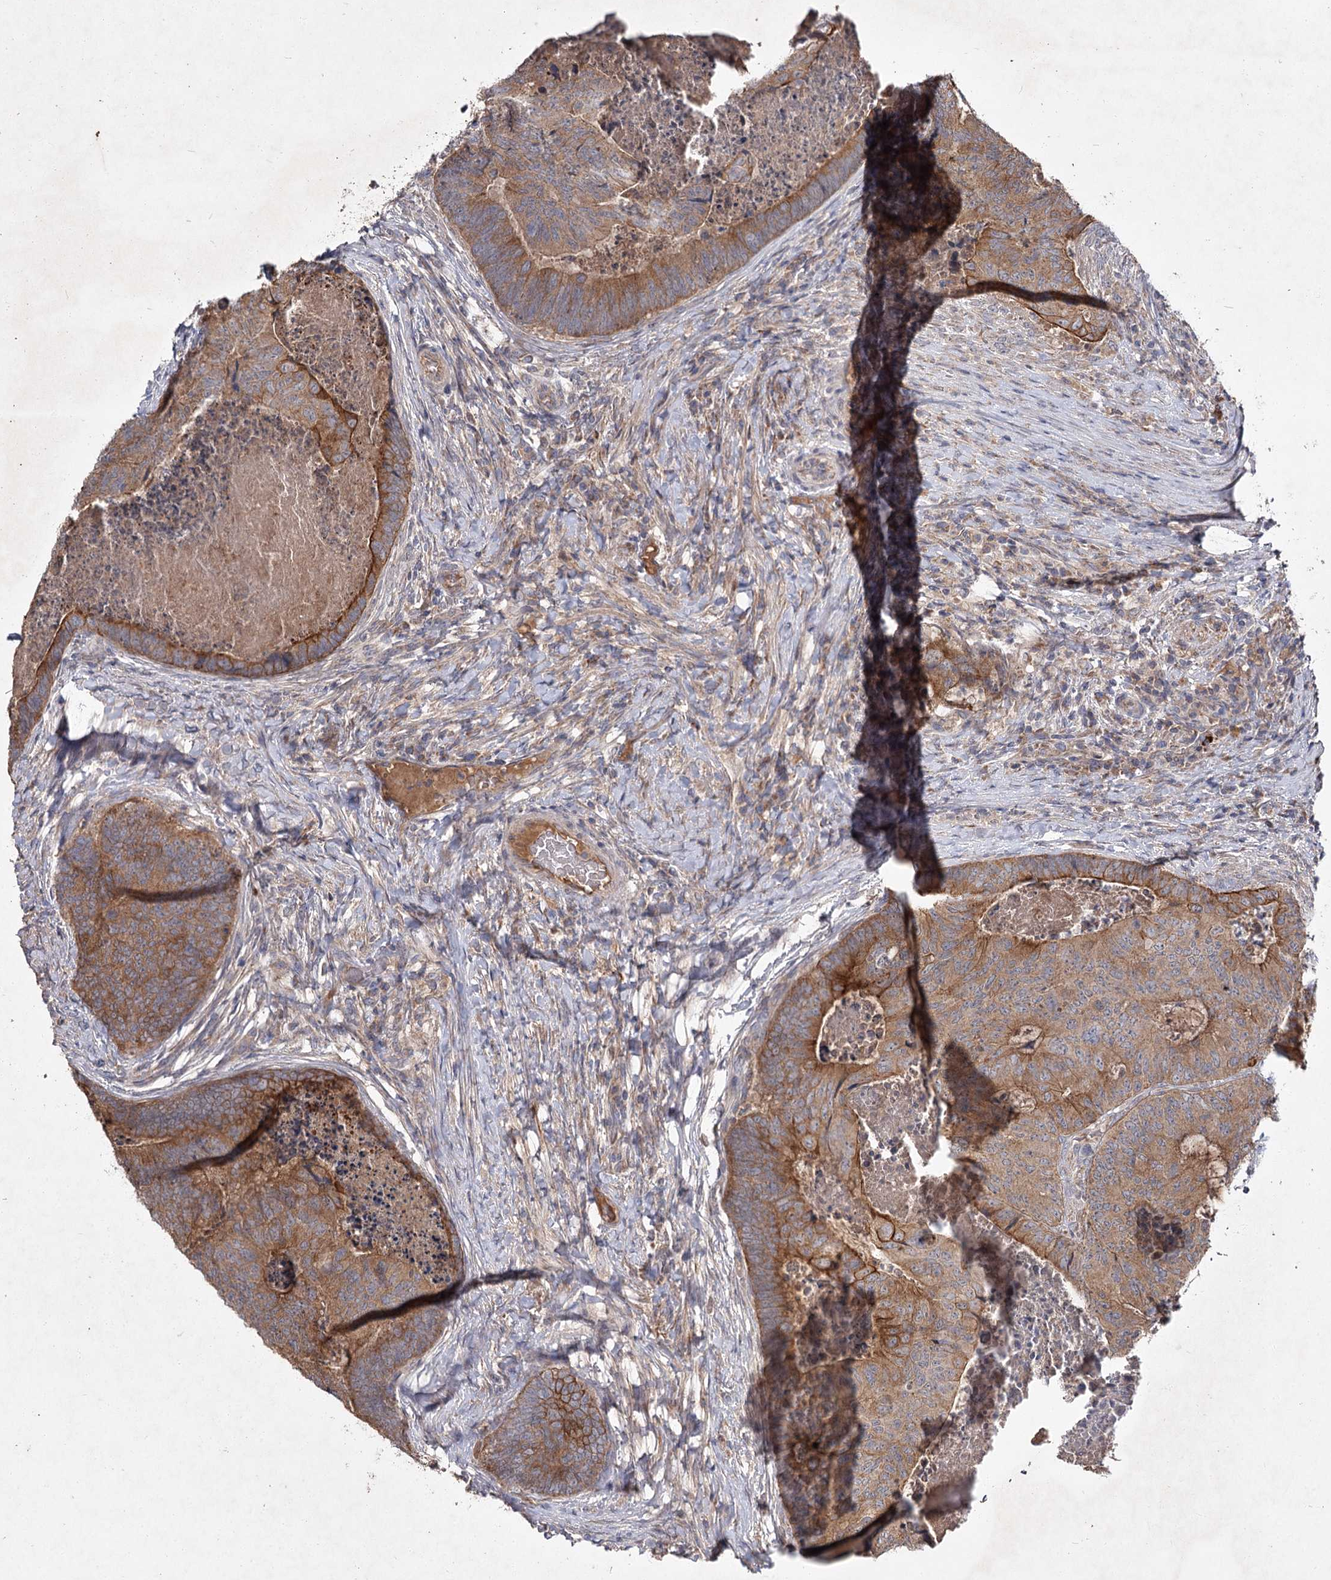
{"staining": {"intensity": "strong", "quantity": ">75%", "location": "cytoplasmic/membranous"}, "tissue": "colorectal cancer", "cell_type": "Tumor cells", "image_type": "cancer", "snomed": [{"axis": "morphology", "description": "Adenocarcinoma, NOS"}, {"axis": "topography", "description": "Colon"}], "caption": "Protein staining of colorectal cancer (adenocarcinoma) tissue displays strong cytoplasmic/membranous staining in about >75% of tumor cells. (Brightfield microscopy of DAB IHC at high magnification).", "gene": "MFN1", "patient": {"sex": "female", "age": 67}}